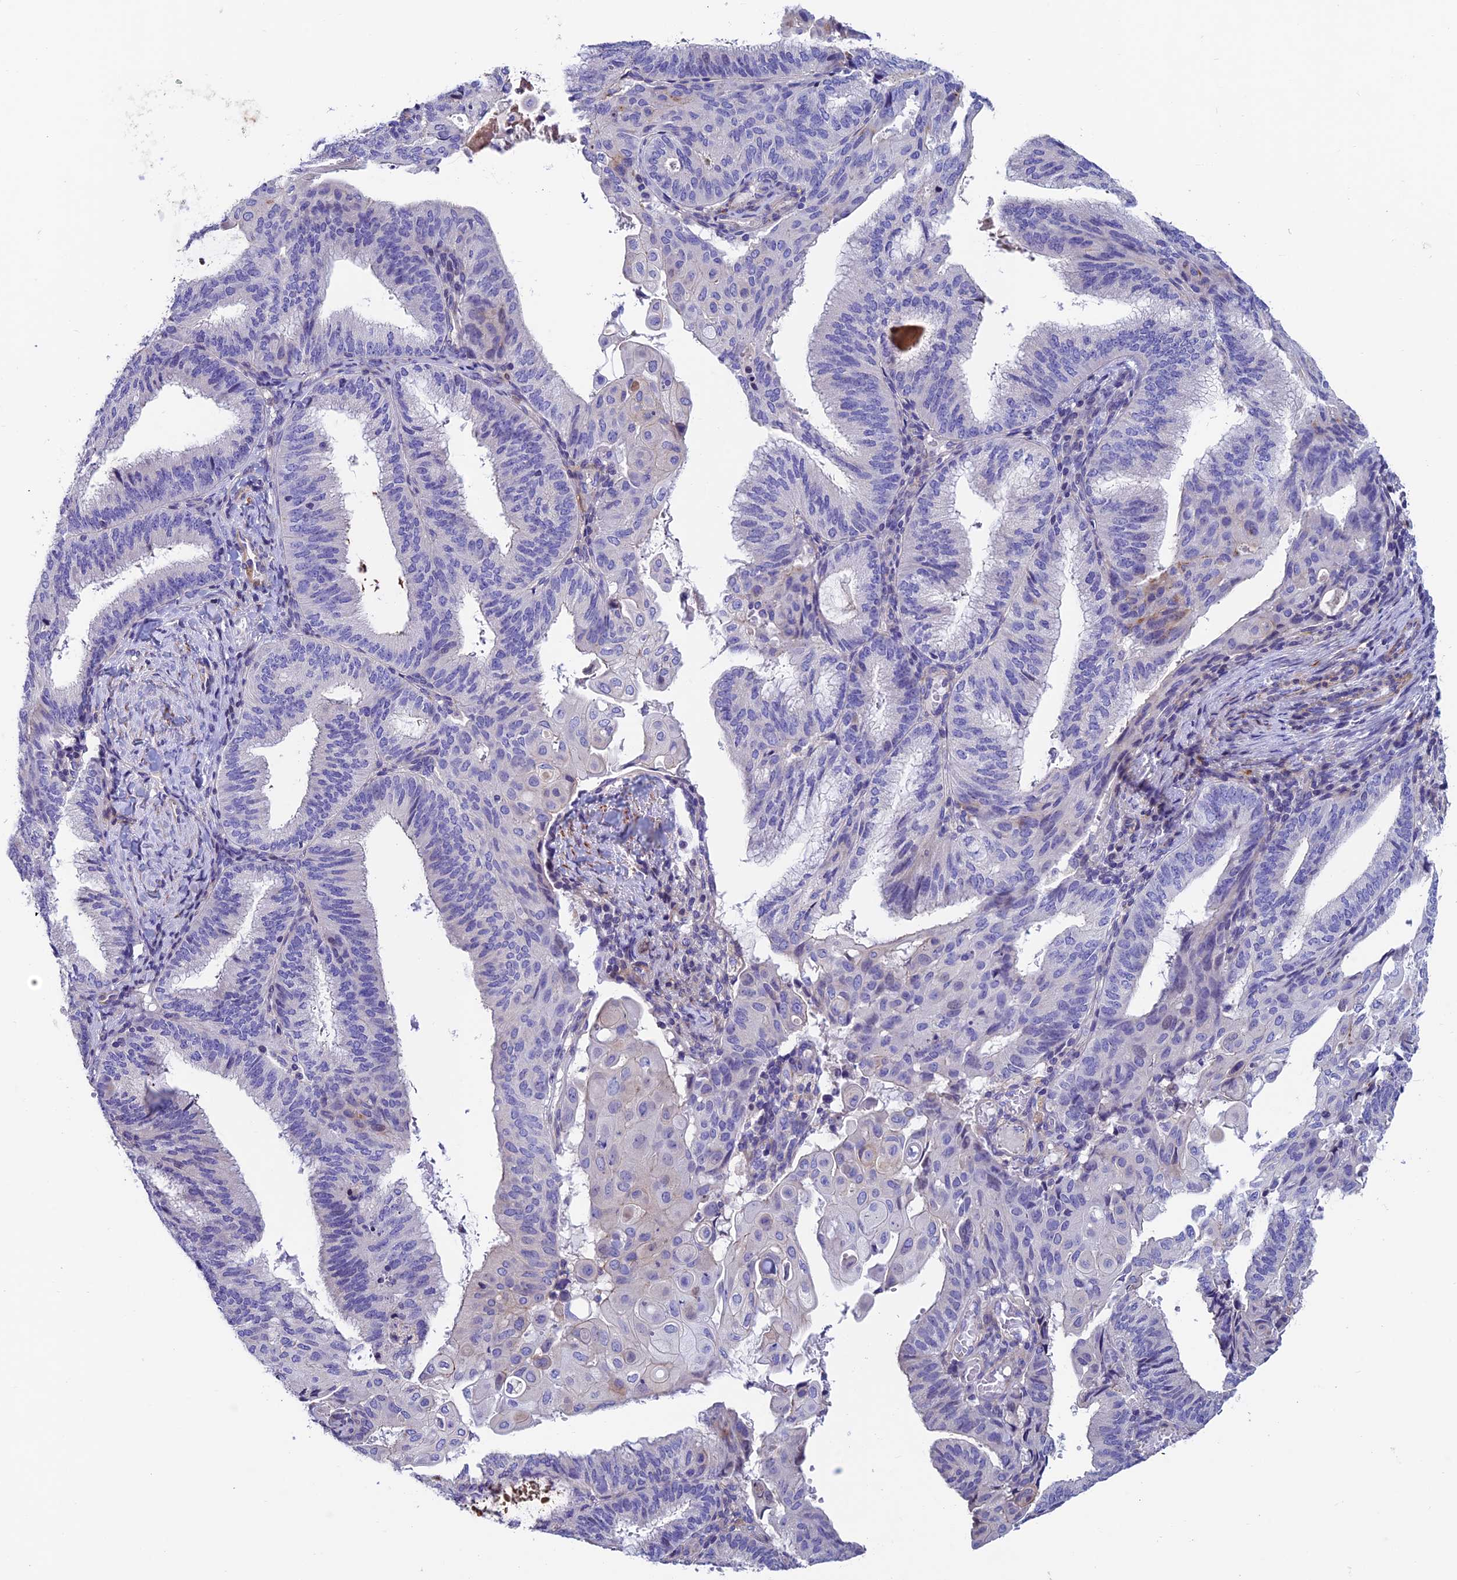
{"staining": {"intensity": "negative", "quantity": "none", "location": "none"}, "tissue": "endometrial cancer", "cell_type": "Tumor cells", "image_type": "cancer", "snomed": [{"axis": "morphology", "description": "Adenocarcinoma, NOS"}, {"axis": "topography", "description": "Endometrium"}], "caption": "Immunohistochemistry of human endometrial cancer (adenocarcinoma) exhibits no positivity in tumor cells. (DAB IHC with hematoxylin counter stain).", "gene": "FAM178B", "patient": {"sex": "female", "age": 49}}